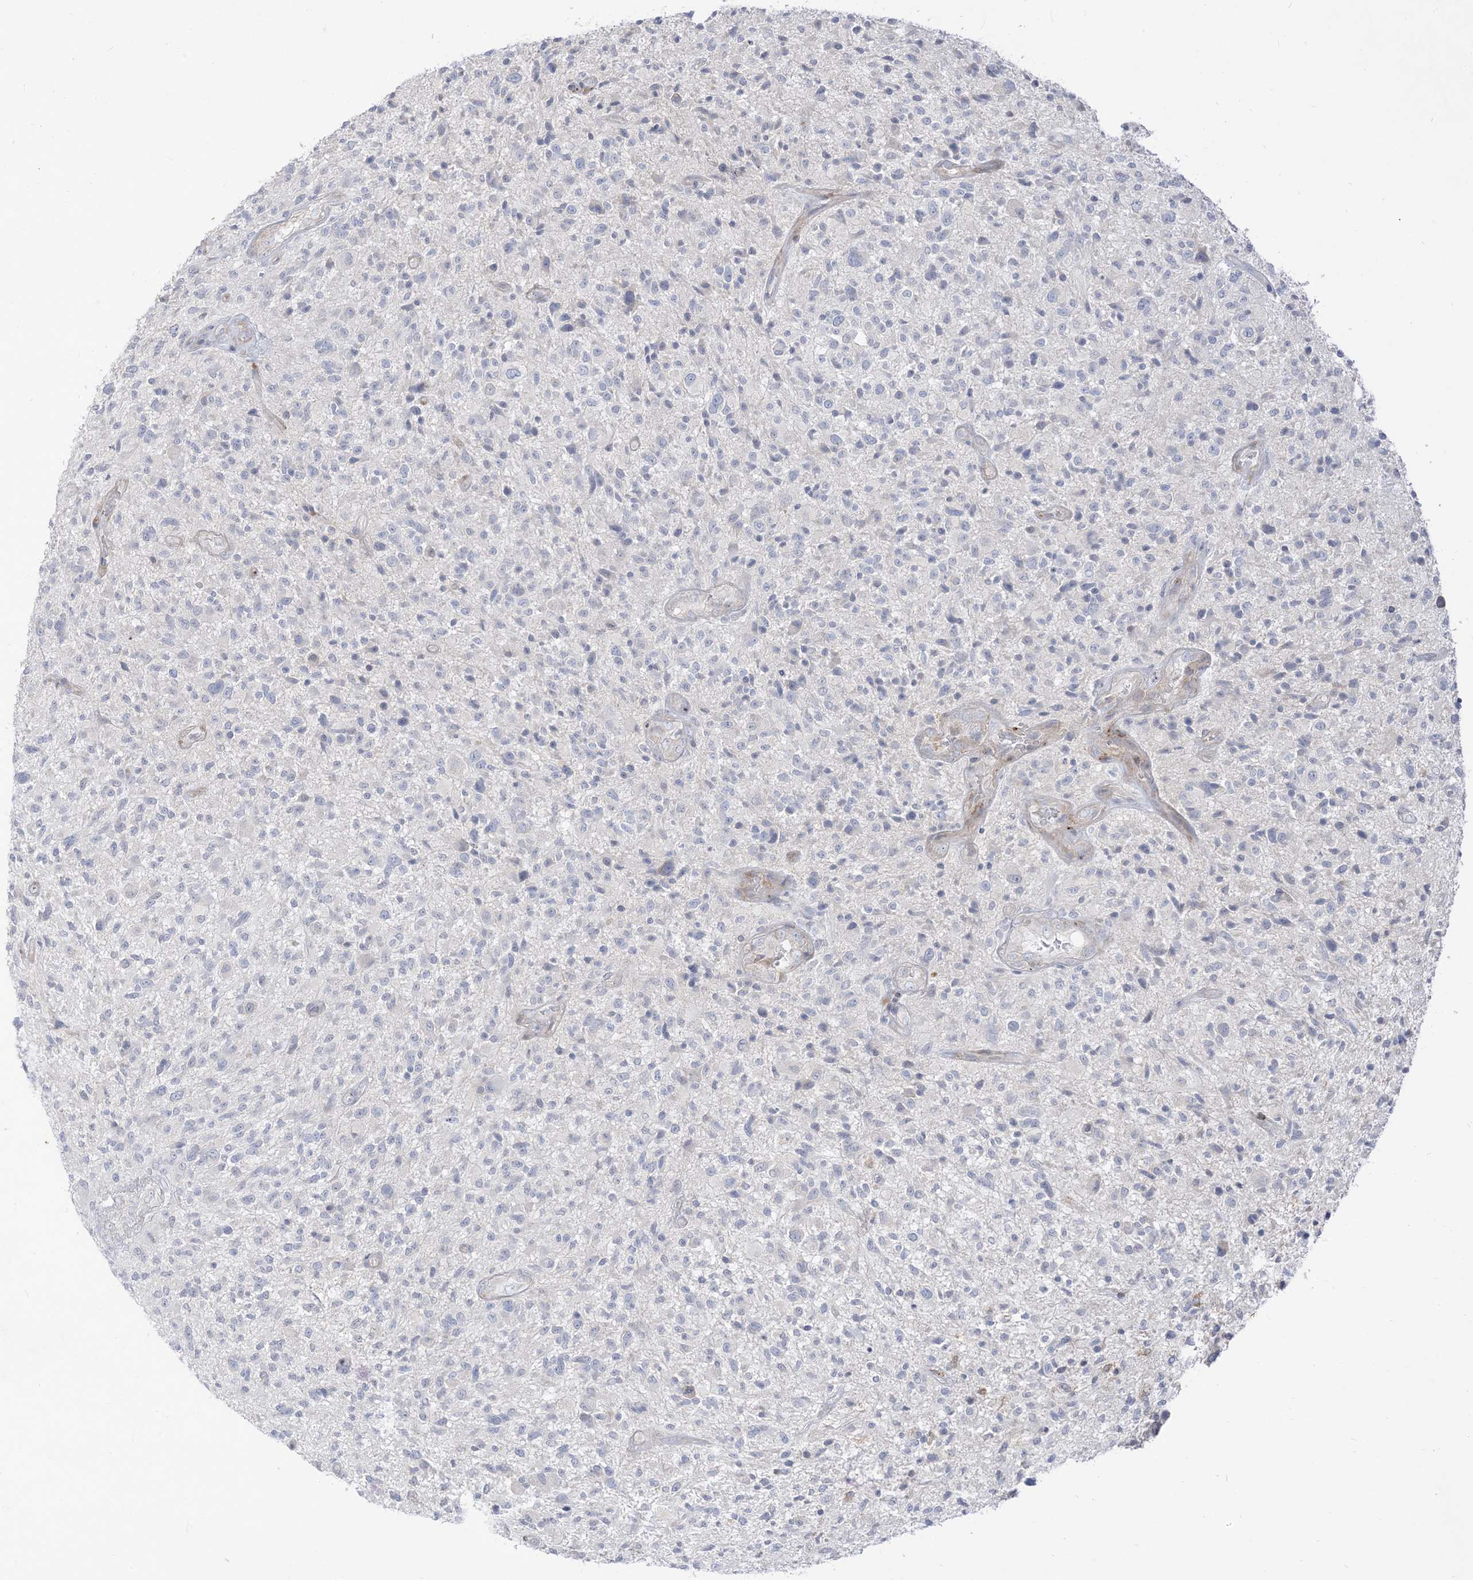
{"staining": {"intensity": "negative", "quantity": "none", "location": "none"}, "tissue": "glioma", "cell_type": "Tumor cells", "image_type": "cancer", "snomed": [{"axis": "morphology", "description": "Glioma, malignant, High grade"}, {"axis": "topography", "description": "Brain"}], "caption": "A histopathology image of human malignant glioma (high-grade) is negative for staining in tumor cells.", "gene": "LOXL3", "patient": {"sex": "male", "age": 47}}